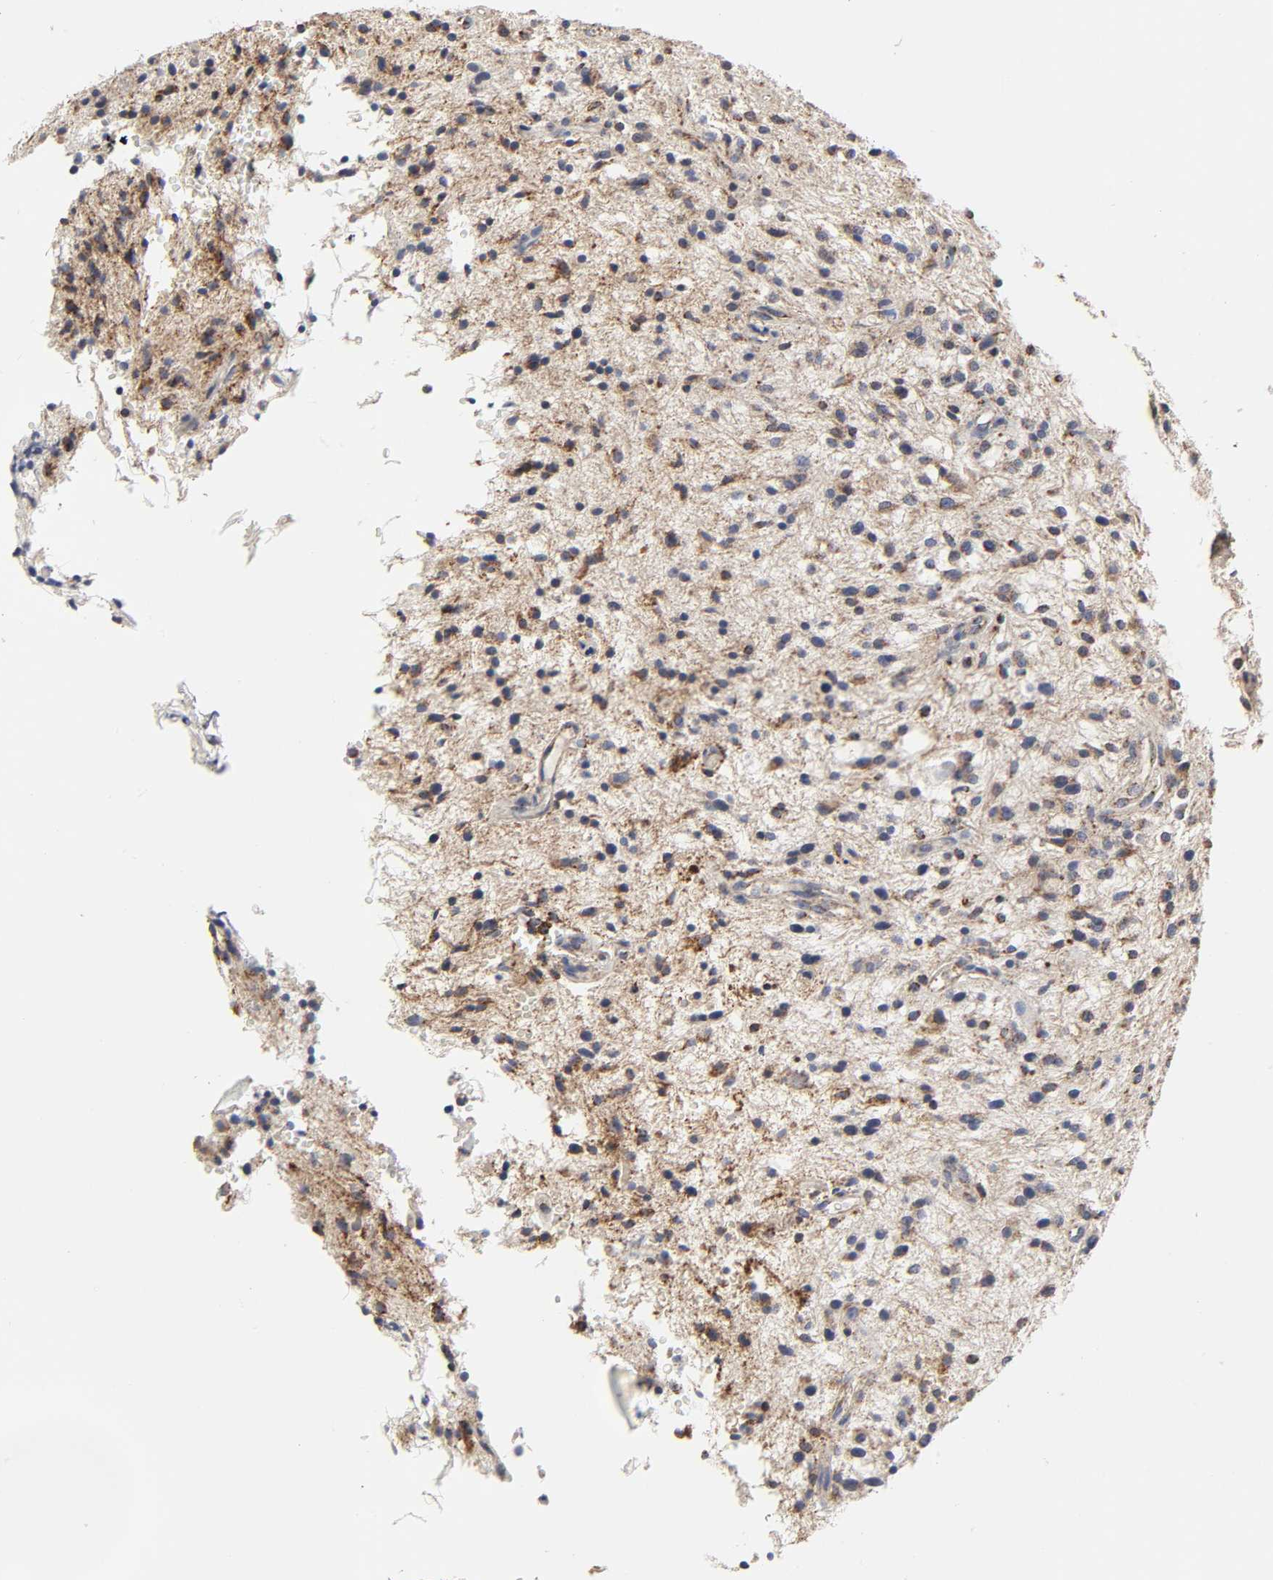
{"staining": {"intensity": "moderate", "quantity": "25%-75%", "location": "cytoplasmic/membranous"}, "tissue": "glioma", "cell_type": "Tumor cells", "image_type": "cancer", "snomed": [{"axis": "morphology", "description": "Glioma, malignant, NOS"}, {"axis": "topography", "description": "Cerebellum"}], "caption": "DAB immunohistochemical staining of human glioma (malignant) reveals moderate cytoplasmic/membranous protein positivity in about 25%-75% of tumor cells.", "gene": "COX6B1", "patient": {"sex": "female", "age": 10}}